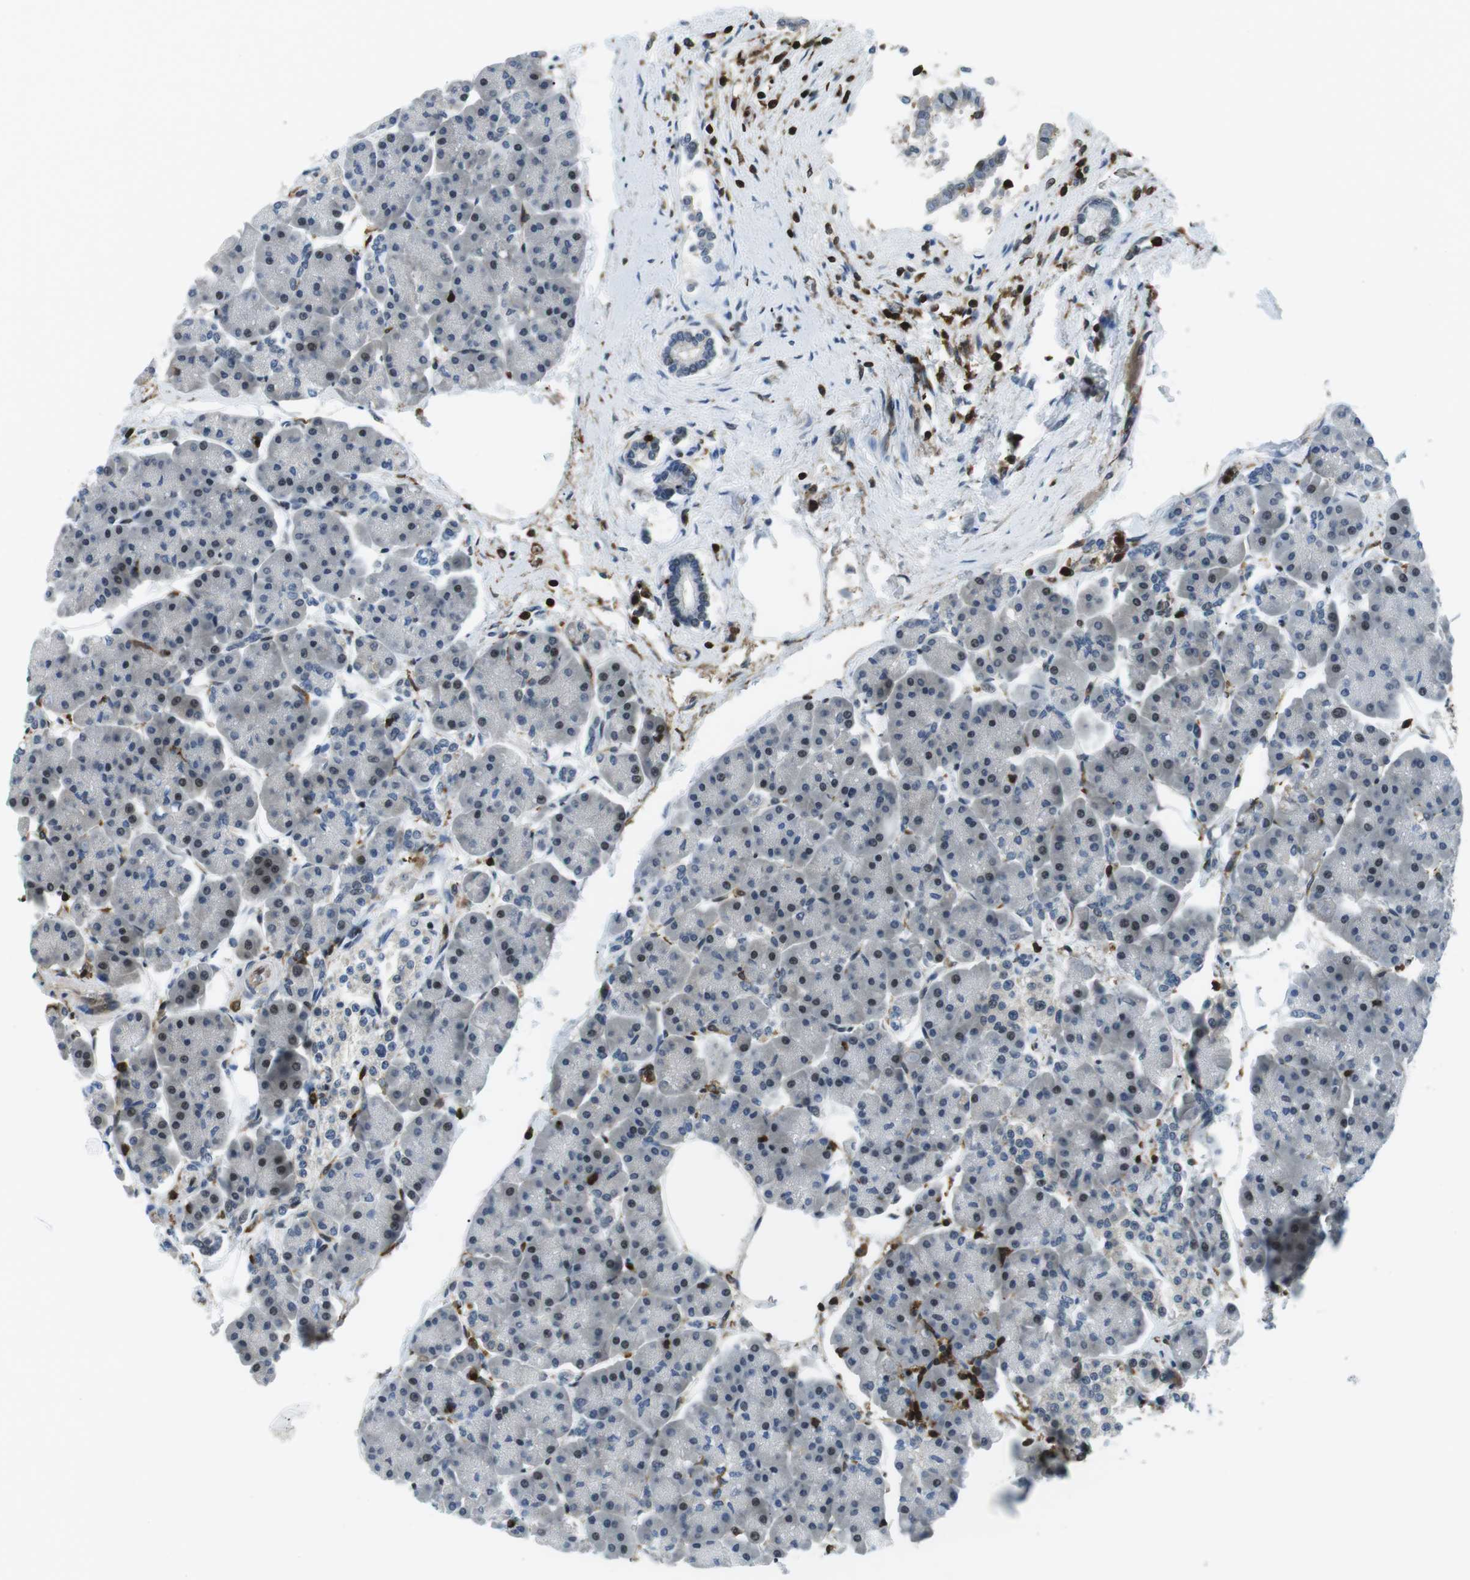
{"staining": {"intensity": "weak", "quantity": "<25%", "location": "nuclear"}, "tissue": "pancreas", "cell_type": "Exocrine glandular cells", "image_type": "normal", "snomed": [{"axis": "morphology", "description": "Normal tissue, NOS"}, {"axis": "topography", "description": "Pancreas"}], "caption": "Image shows no significant protein expression in exocrine glandular cells of benign pancreas. Nuclei are stained in blue.", "gene": "STK10", "patient": {"sex": "female", "age": 70}}